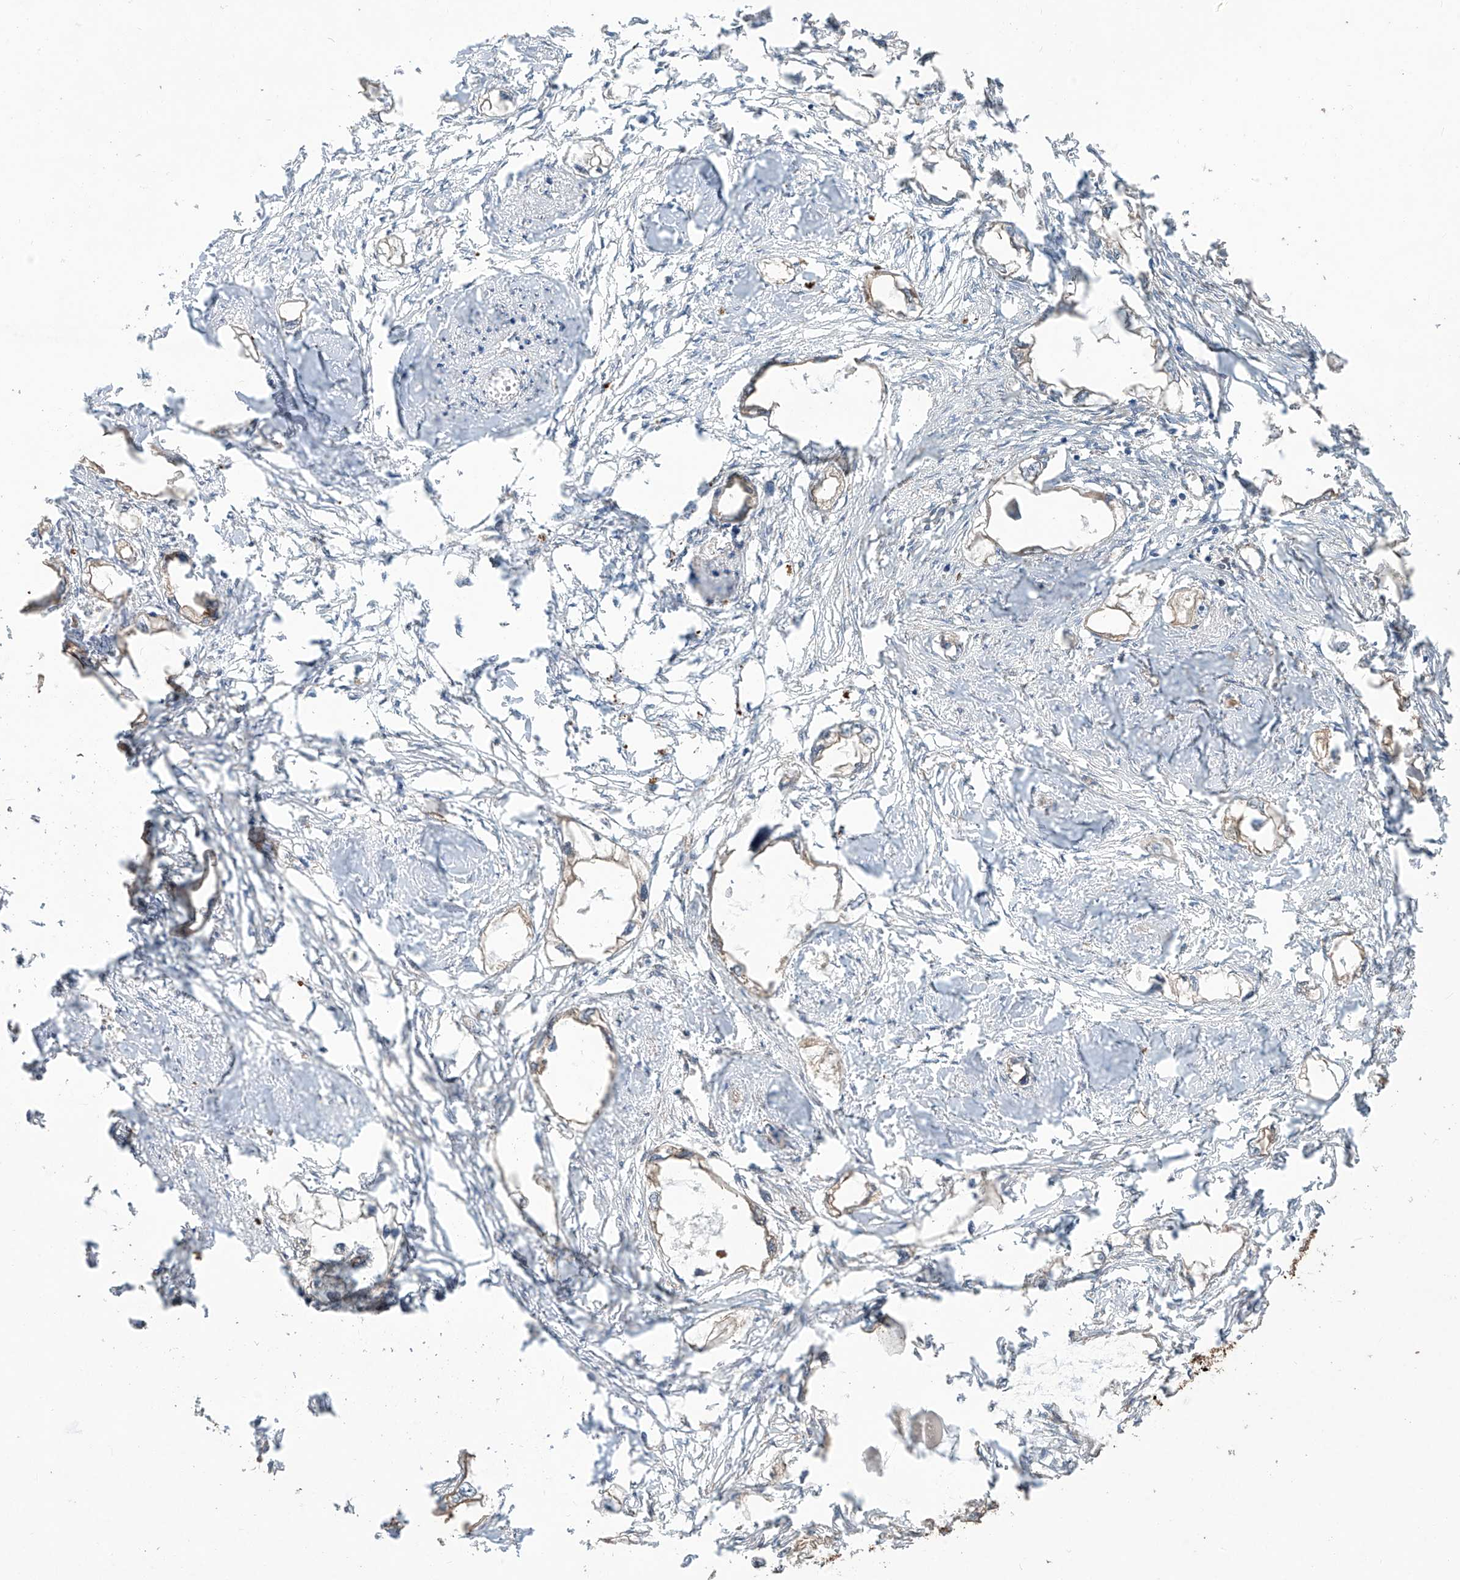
{"staining": {"intensity": "weak", "quantity": ">75%", "location": "cytoplasmic/membranous"}, "tissue": "endometrial cancer", "cell_type": "Tumor cells", "image_type": "cancer", "snomed": [{"axis": "morphology", "description": "Adenocarcinoma, NOS"}, {"axis": "morphology", "description": "Adenocarcinoma, metastatic, NOS"}, {"axis": "topography", "description": "Adipose tissue"}, {"axis": "topography", "description": "Endometrium"}], "caption": "Human endometrial cancer (metastatic adenocarcinoma) stained for a protein (brown) demonstrates weak cytoplasmic/membranous positive staining in approximately >75% of tumor cells.", "gene": "AGBL5", "patient": {"sex": "female", "age": 67}}